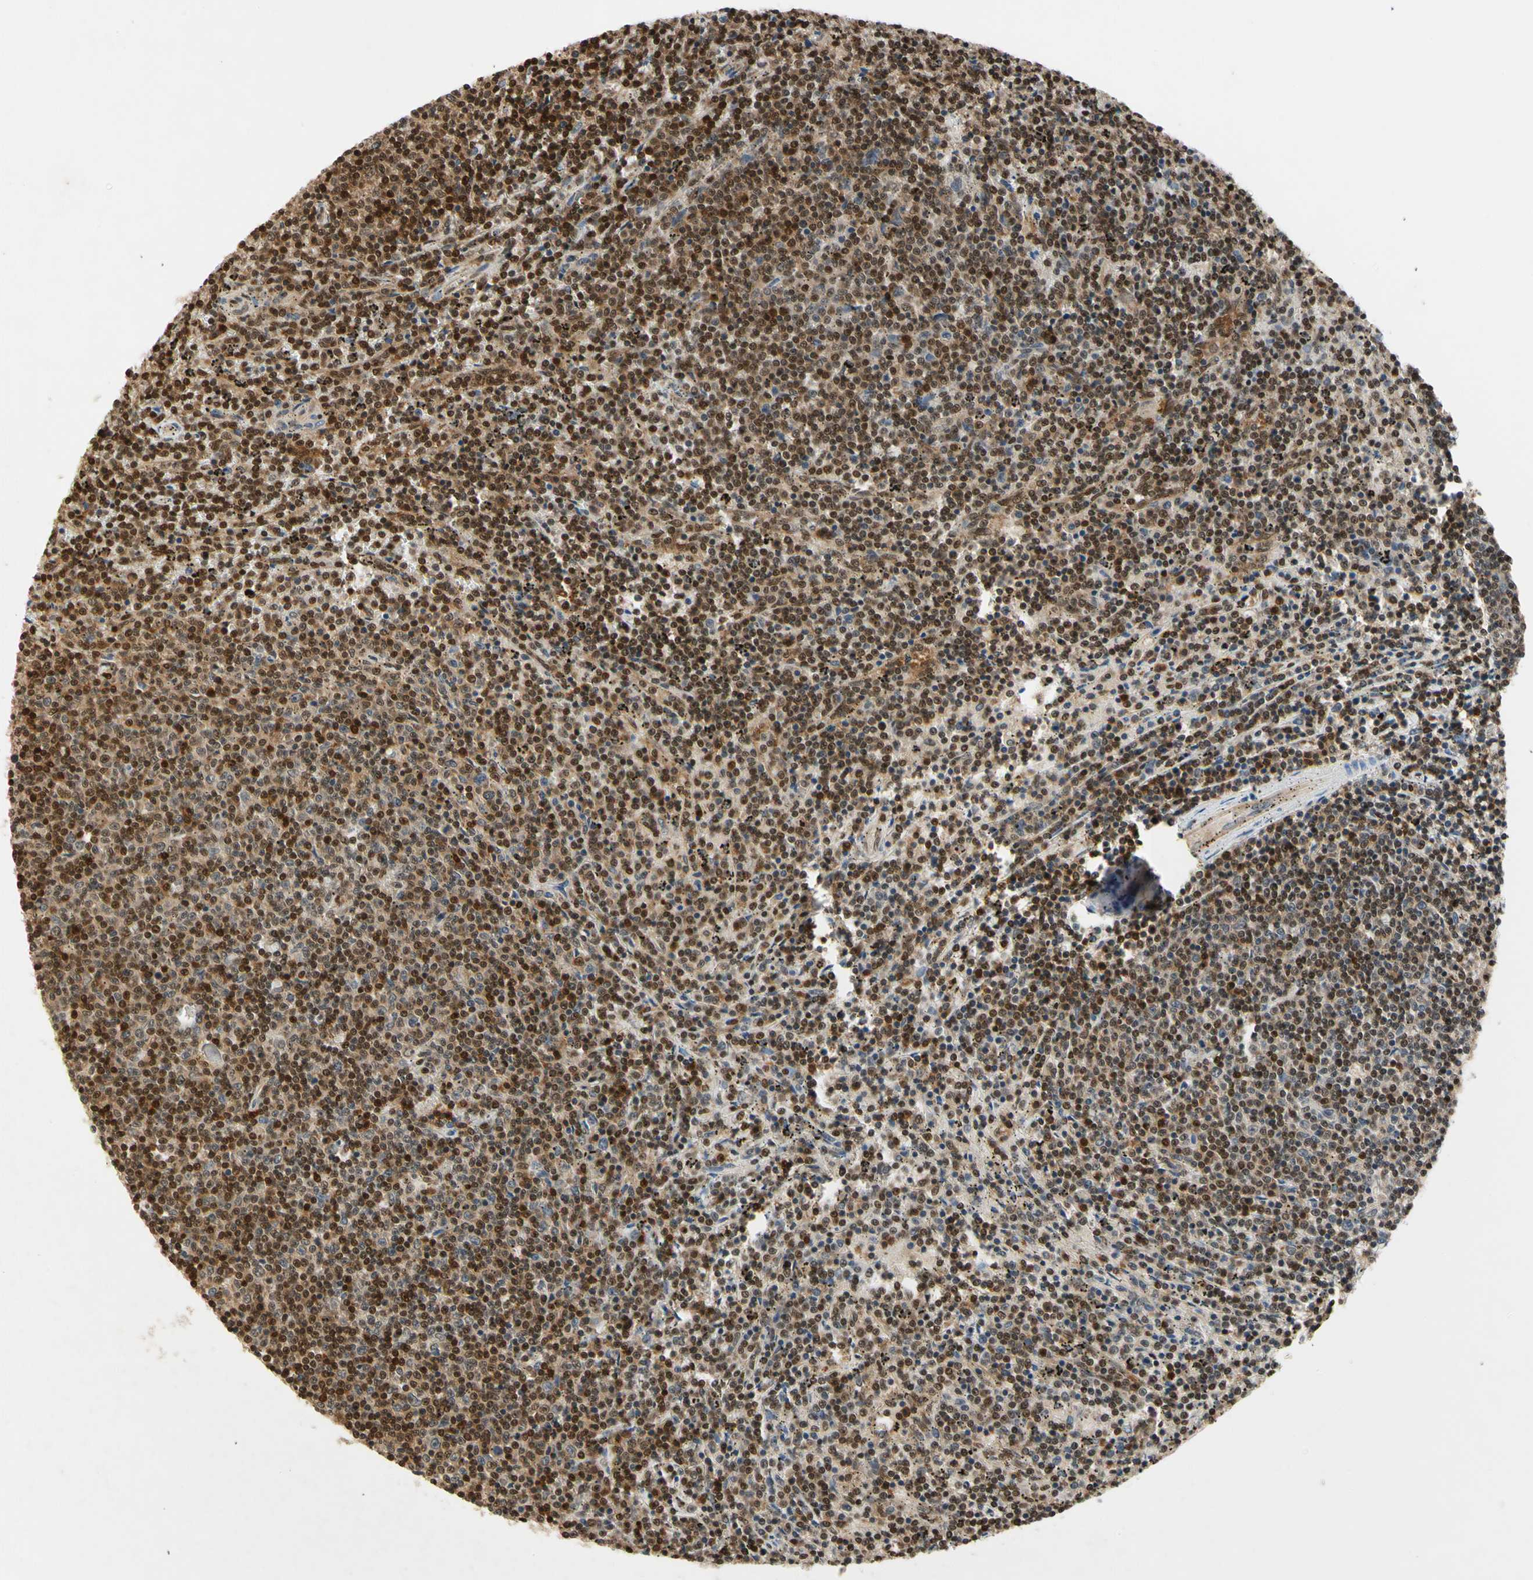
{"staining": {"intensity": "moderate", "quantity": ">75%", "location": "nuclear"}, "tissue": "lymphoma", "cell_type": "Tumor cells", "image_type": "cancer", "snomed": [{"axis": "morphology", "description": "Malignant lymphoma, non-Hodgkin's type, Low grade"}, {"axis": "topography", "description": "Spleen"}], "caption": "Protein analysis of malignant lymphoma, non-Hodgkin's type (low-grade) tissue reveals moderate nuclear positivity in about >75% of tumor cells. Nuclei are stained in blue.", "gene": "GSR", "patient": {"sex": "female", "age": 50}}